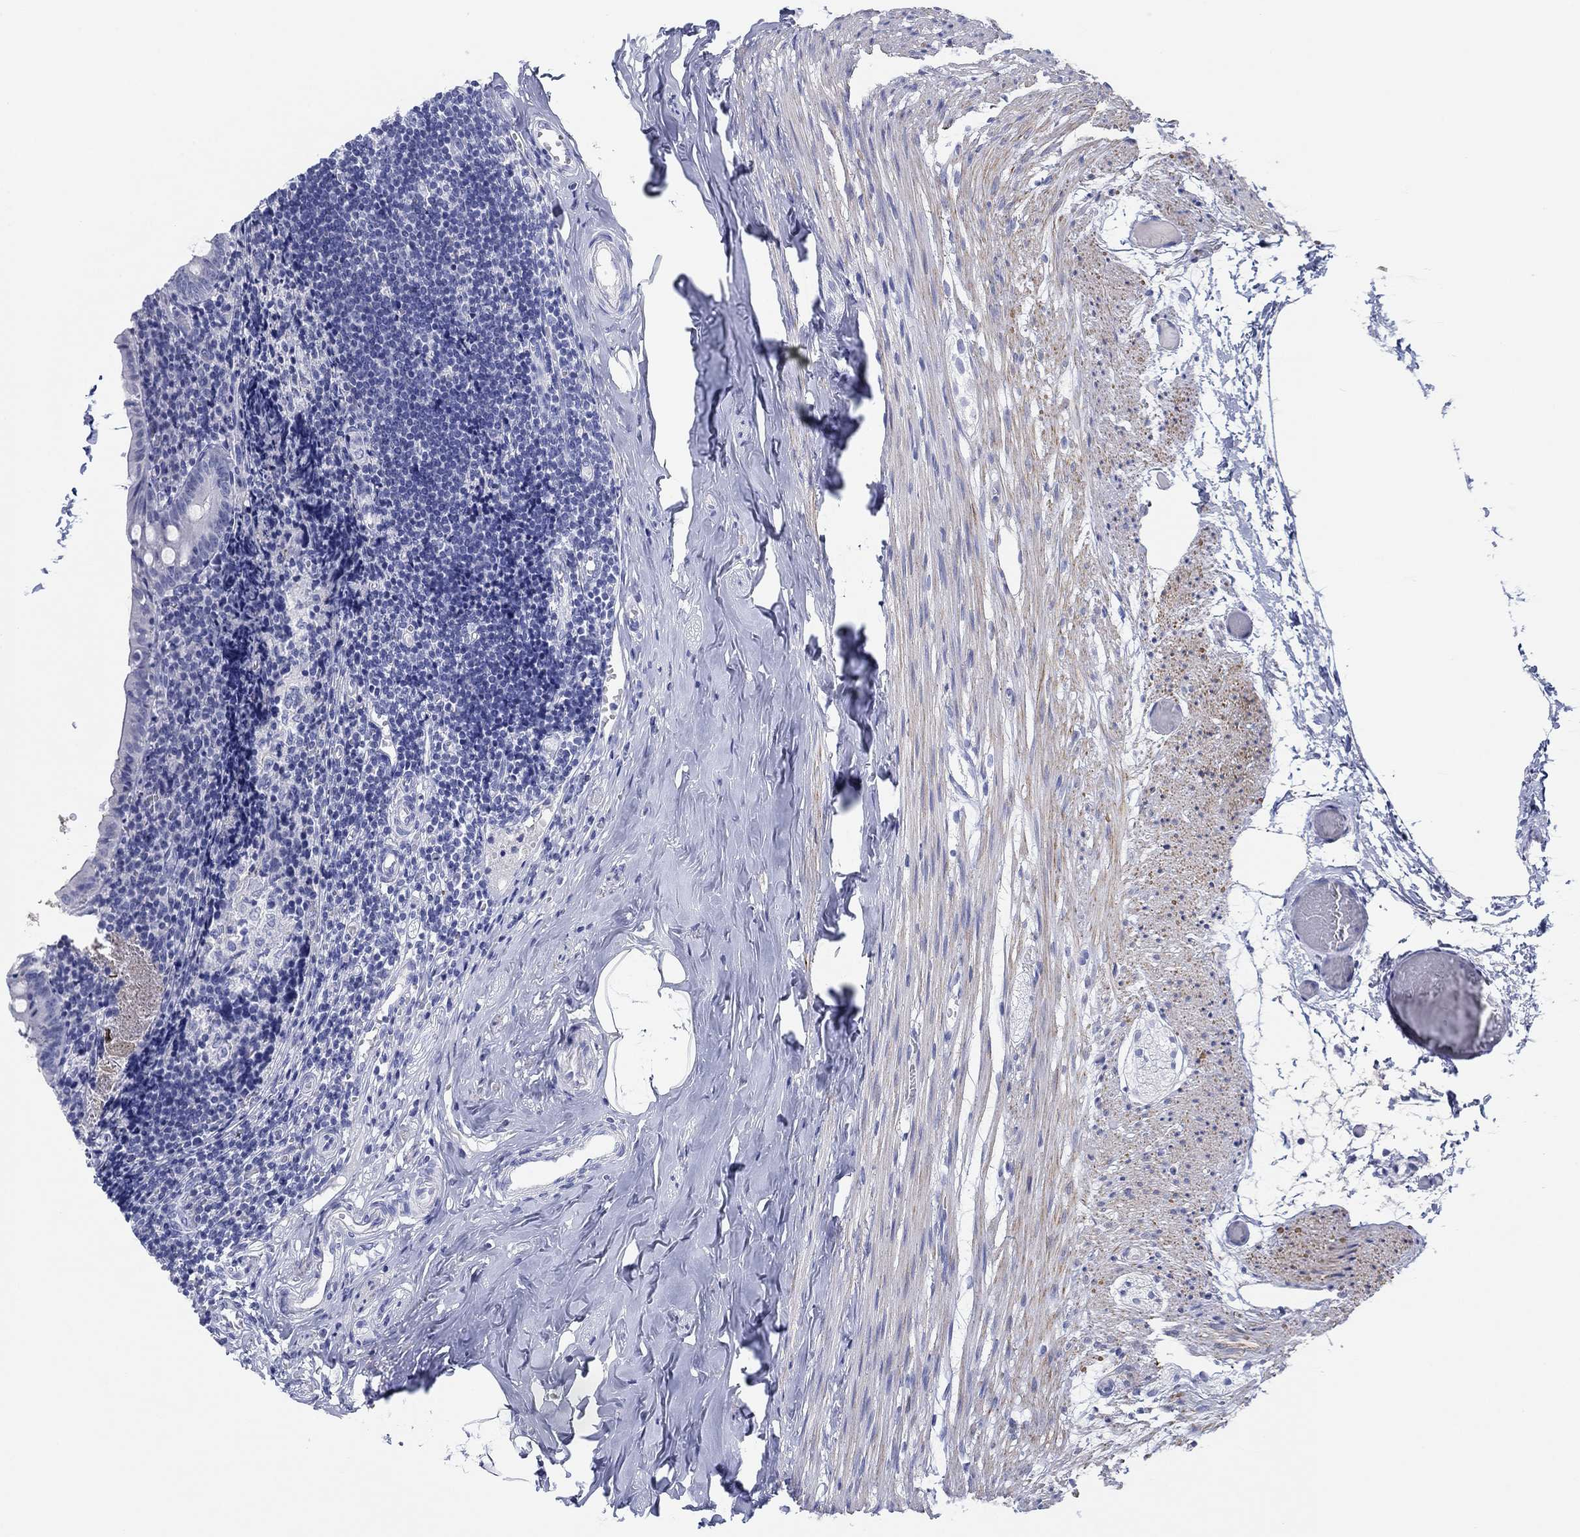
{"staining": {"intensity": "negative", "quantity": "none", "location": "none"}, "tissue": "appendix", "cell_type": "Glandular cells", "image_type": "normal", "snomed": [{"axis": "morphology", "description": "Normal tissue, NOS"}, {"axis": "topography", "description": "Appendix"}], "caption": "Immunohistochemistry of normal human appendix shows no staining in glandular cells.", "gene": "PDYN", "patient": {"sex": "female", "age": 23}}